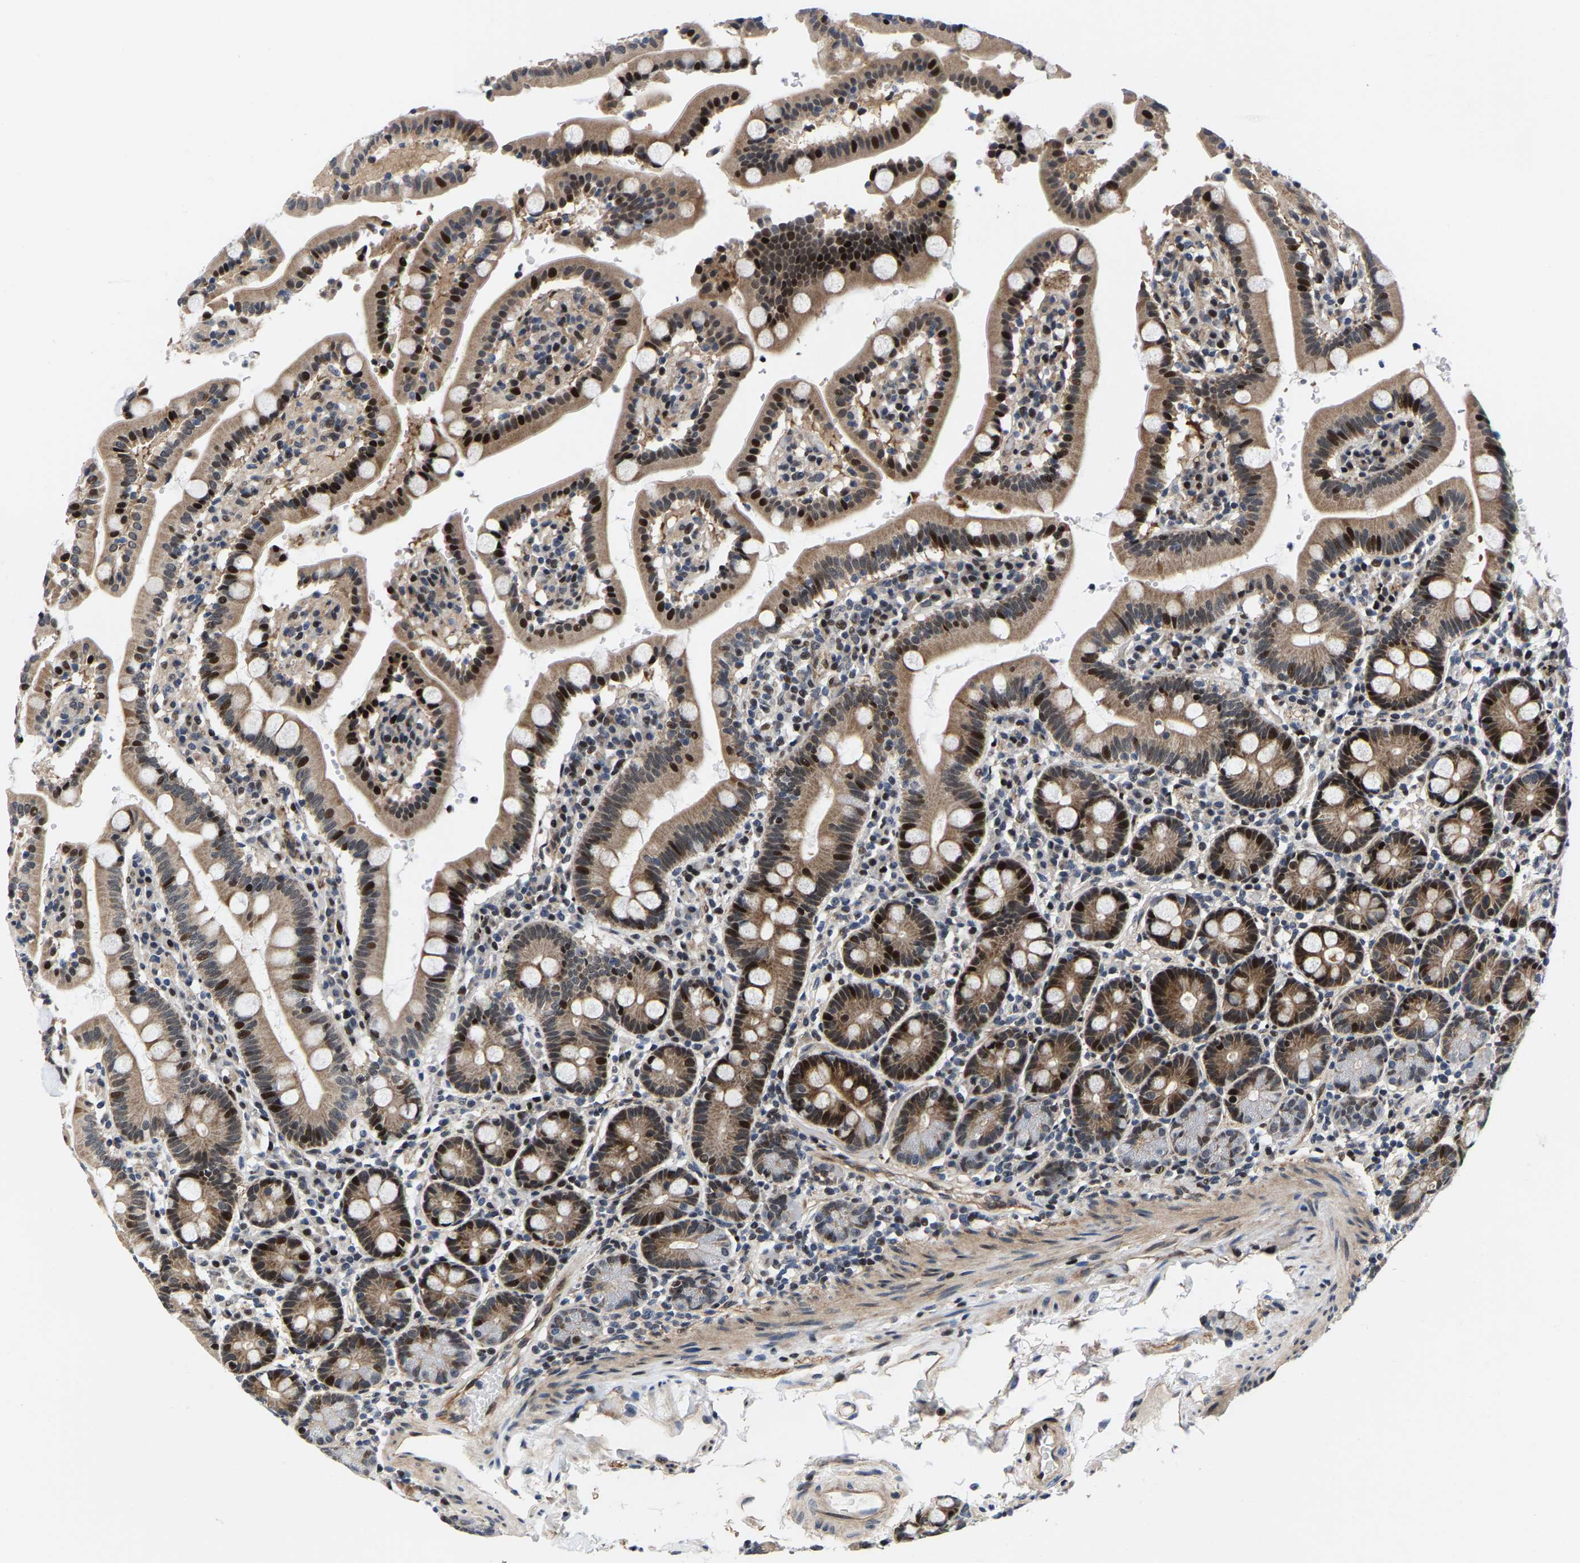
{"staining": {"intensity": "strong", "quantity": ">75%", "location": "cytoplasmic/membranous,nuclear"}, "tissue": "duodenum", "cell_type": "Glandular cells", "image_type": "normal", "snomed": [{"axis": "morphology", "description": "Normal tissue, NOS"}, {"axis": "topography", "description": "Small intestine, NOS"}], "caption": "Unremarkable duodenum displays strong cytoplasmic/membranous,nuclear staining in about >75% of glandular cells, visualized by immunohistochemistry.", "gene": "GTPBP10", "patient": {"sex": "female", "age": 71}}